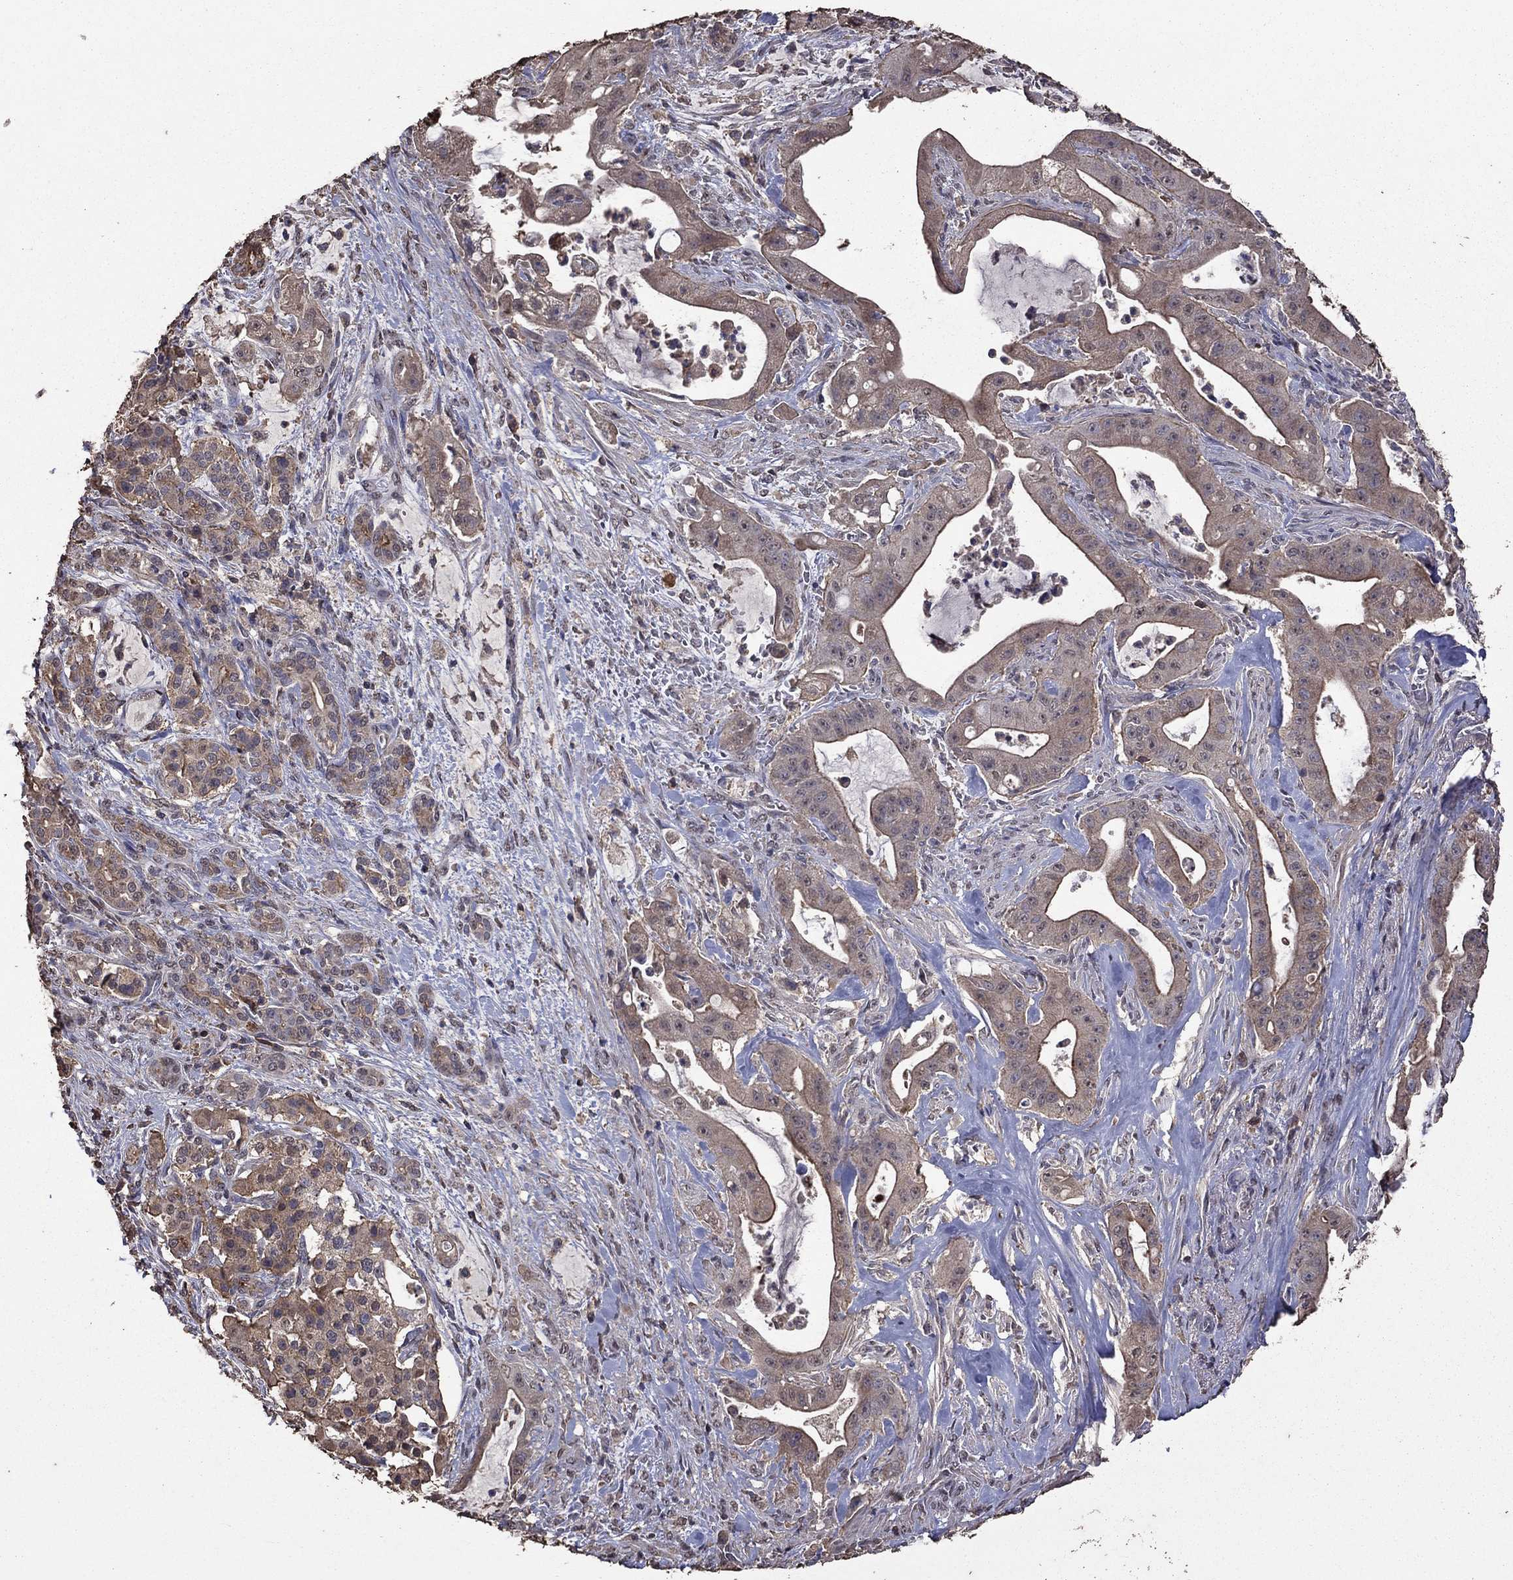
{"staining": {"intensity": "moderate", "quantity": "<25%", "location": "cytoplasmic/membranous"}, "tissue": "pancreatic cancer", "cell_type": "Tumor cells", "image_type": "cancer", "snomed": [{"axis": "morphology", "description": "Normal tissue, NOS"}, {"axis": "morphology", "description": "Inflammation, NOS"}, {"axis": "morphology", "description": "Adenocarcinoma, NOS"}, {"axis": "topography", "description": "Pancreas"}], "caption": "IHC of adenocarcinoma (pancreatic) reveals low levels of moderate cytoplasmic/membranous staining in approximately <25% of tumor cells.", "gene": "SERPINA5", "patient": {"sex": "male", "age": 57}}